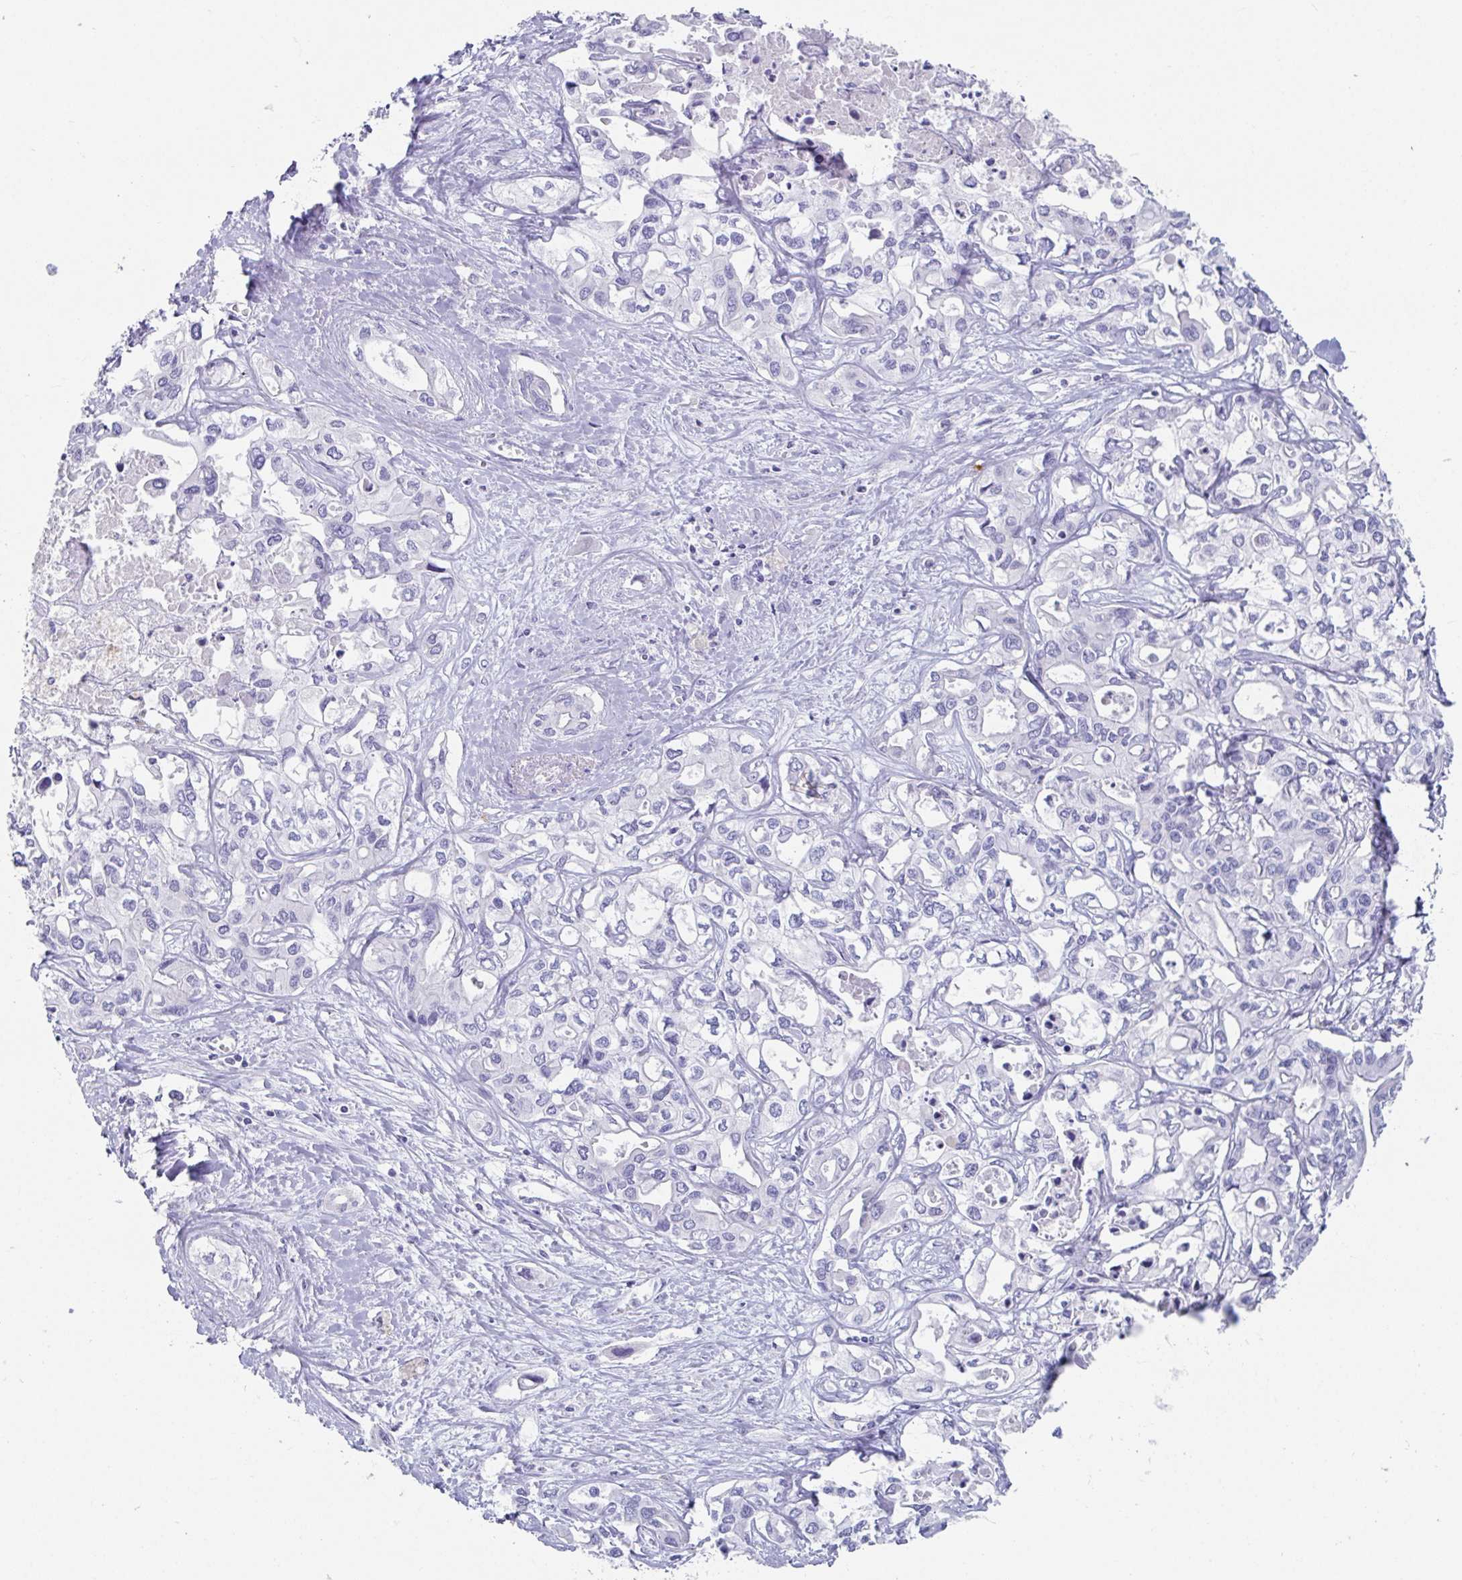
{"staining": {"intensity": "negative", "quantity": "none", "location": "none"}, "tissue": "liver cancer", "cell_type": "Tumor cells", "image_type": "cancer", "snomed": [{"axis": "morphology", "description": "Cholangiocarcinoma"}, {"axis": "topography", "description": "Liver"}], "caption": "The IHC histopathology image has no significant expression in tumor cells of liver cholangiocarcinoma tissue.", "gene": "PLA2G1B", "patient": {"sex": "female", "age": 64}}